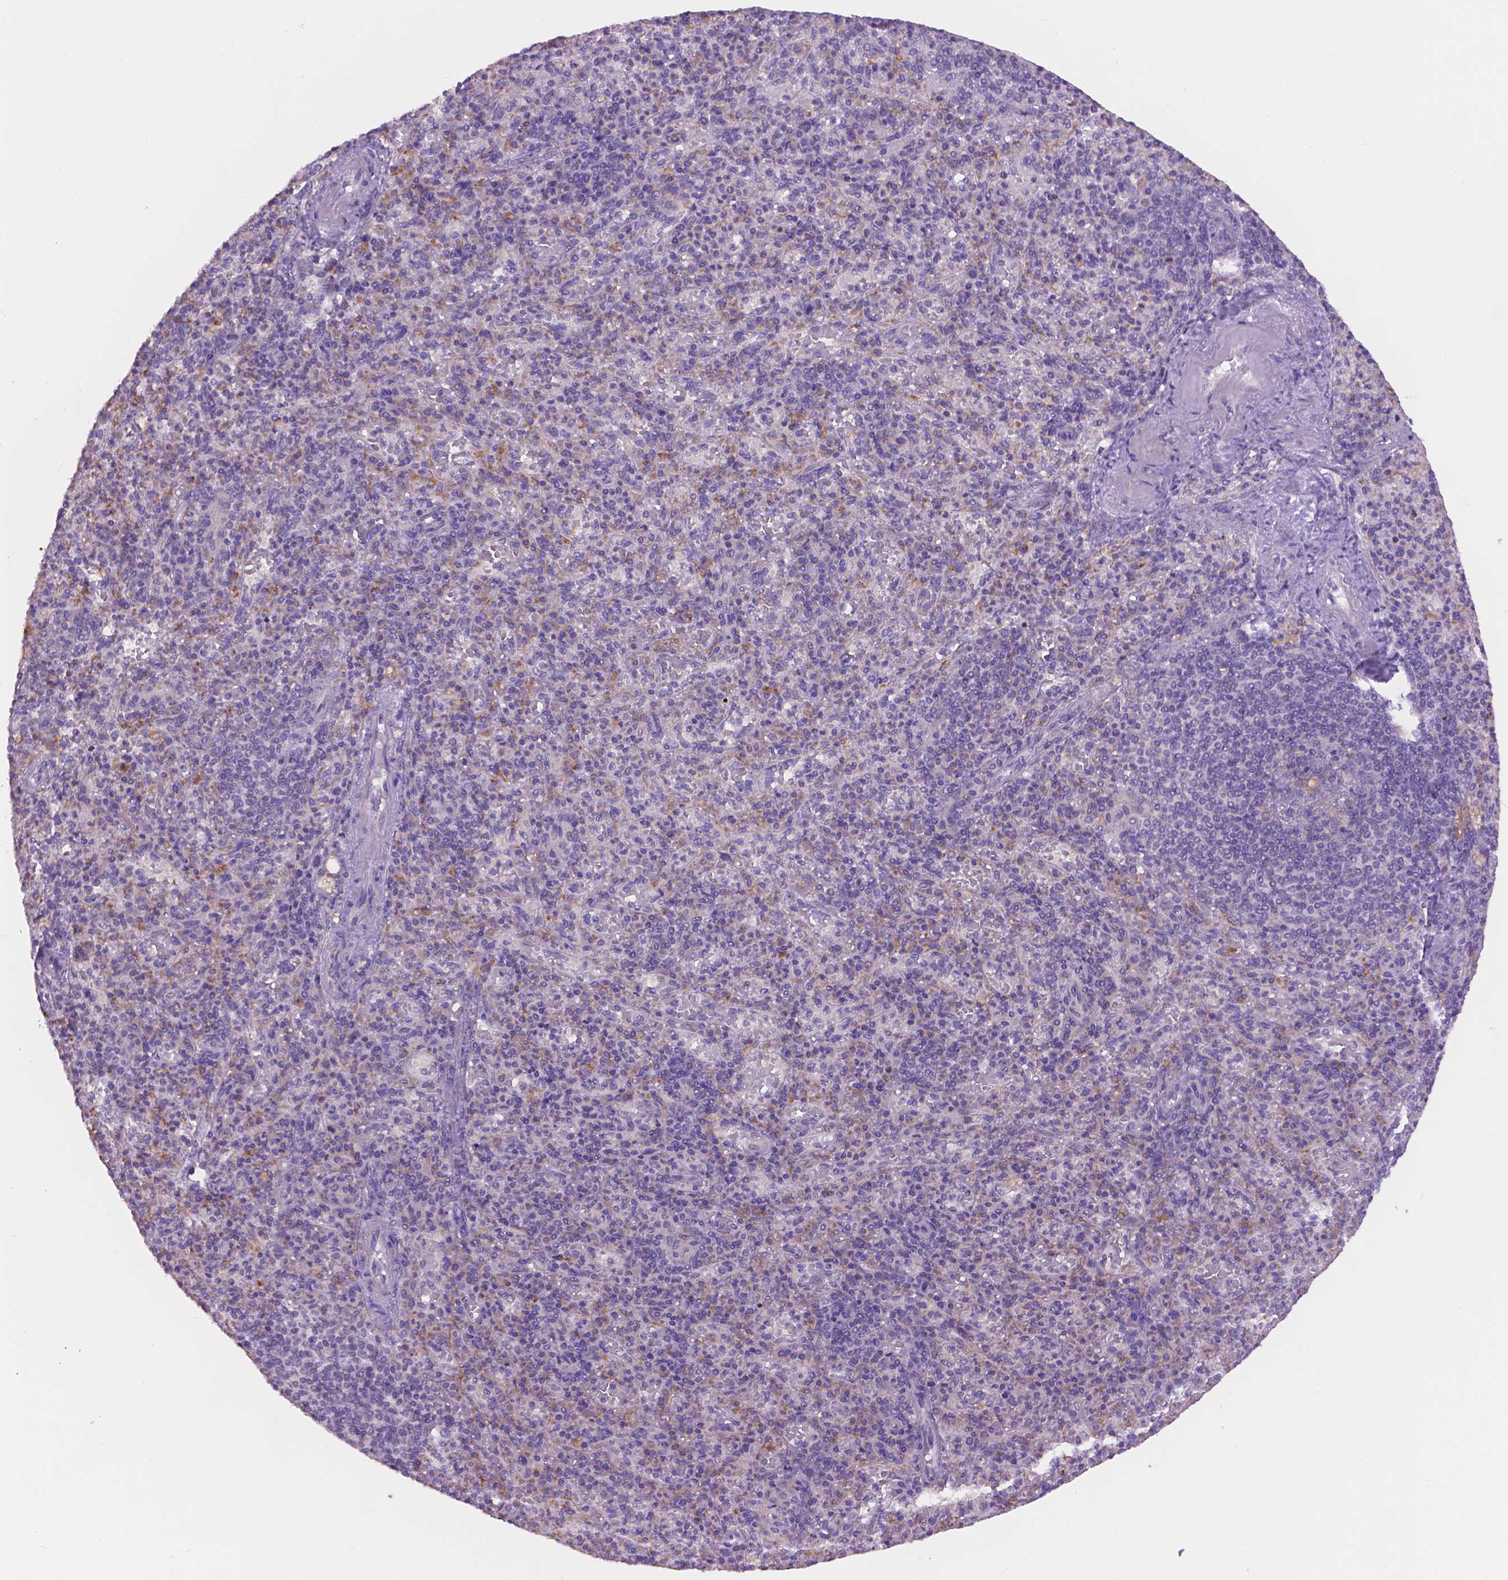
{"staining": {"intensity": "negative", "quantity": "none", "location": "none"}, "tissue": "spleen", "cell_type": "Cells in red pulp", "image_type": "normal", "snomed": [{"axis": "morphology", "description": "Normal tissue, NOS"}, {"axis": "topography", "description": "Spleen"}], "caption": "Protein analysis of normal spleen reveals no significant positivity in cells in red pulp.", "gene": "CDH7", "patient": {"sex": "female", "age": 74}}